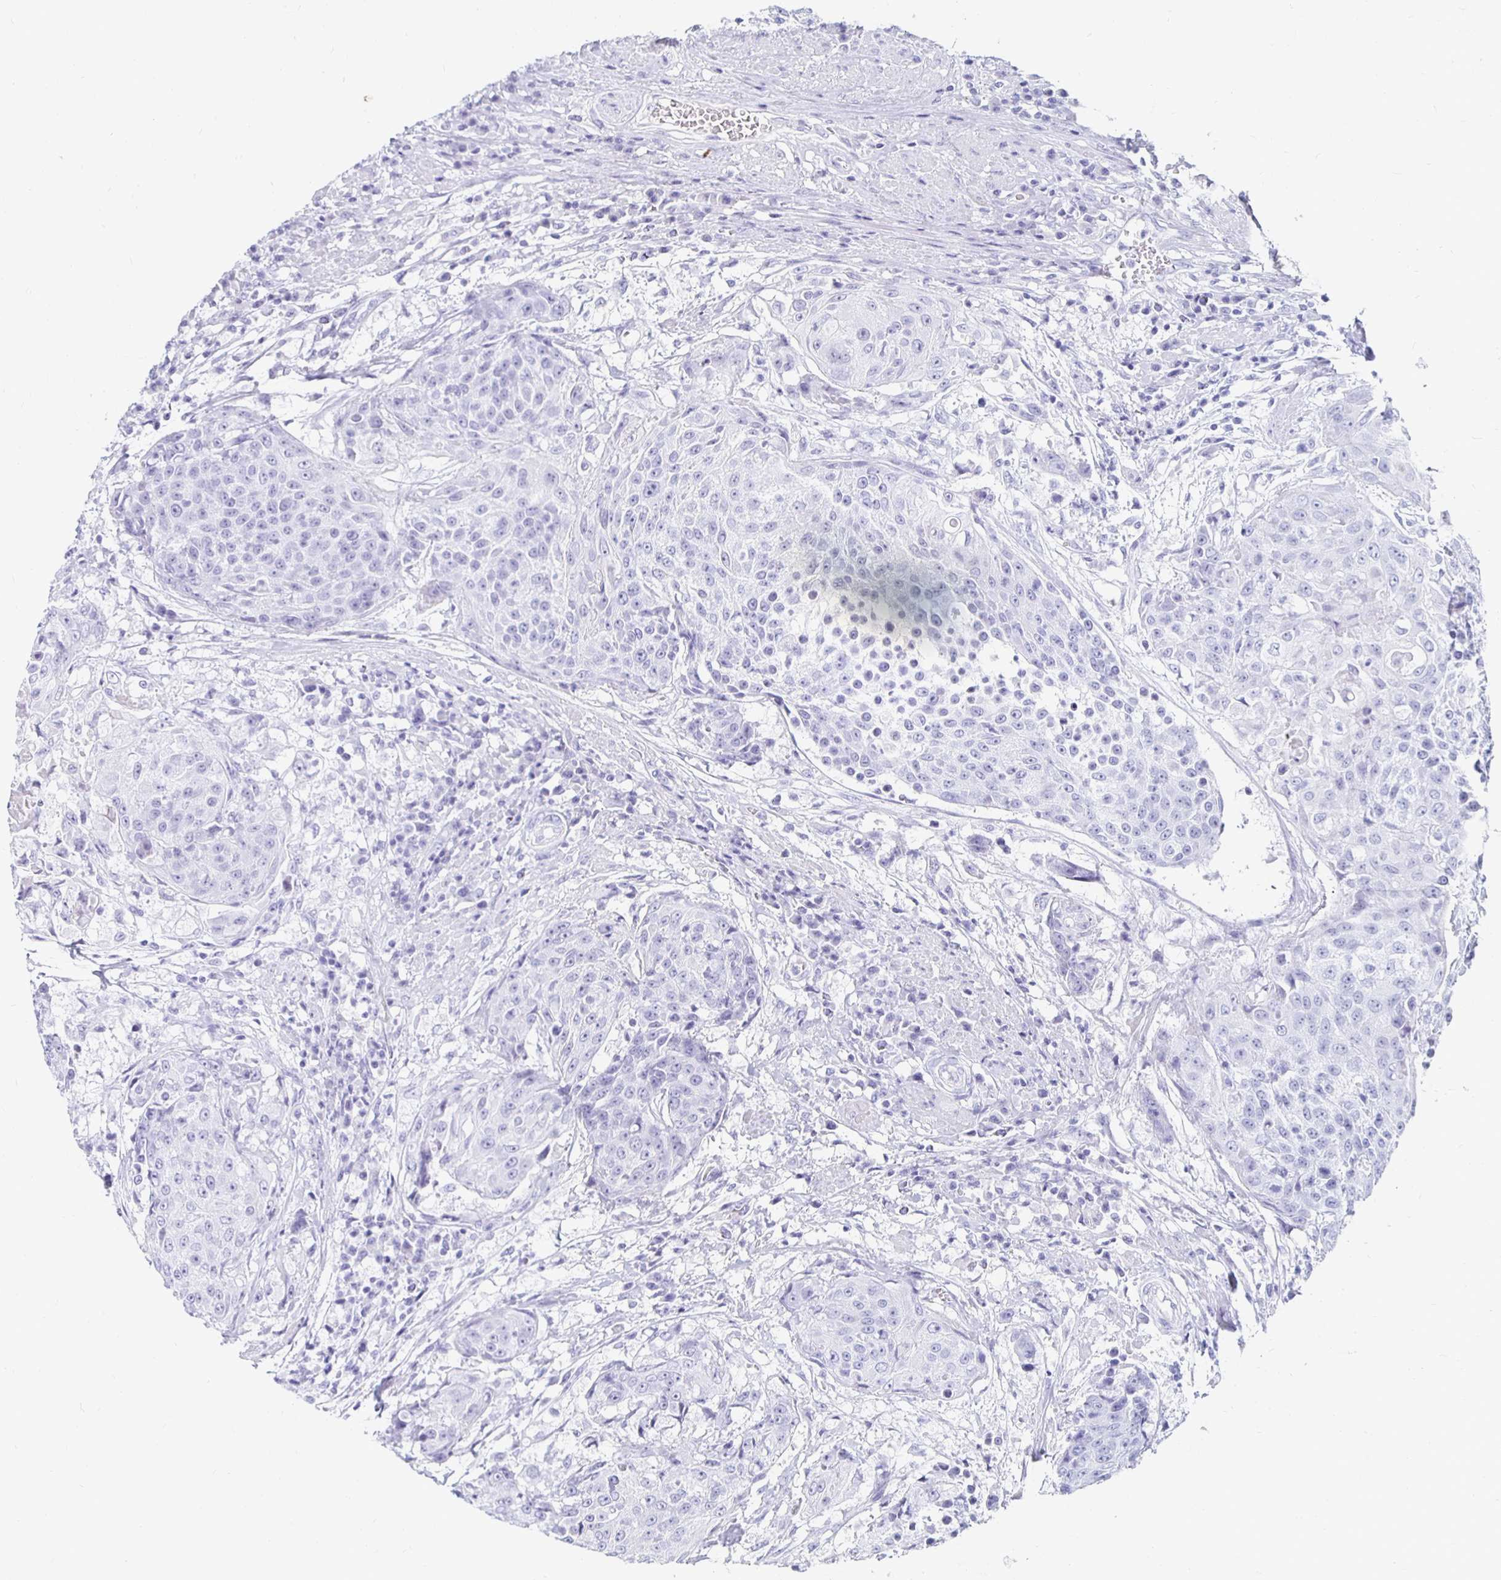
{"staining": {"intensity": "negative", "quantity": "none", "location": "none"}, "tissue": "urothelial cancer", "cell_type": "Tumor cells", "image_type": "cancer", "snomed": [{"axis": "morphology", "description": "Urothelial carcinoma, High grade"}, {"axis": "topography", "description": "Urinary bladder"}], "caption": "High magnification brightfield microscopy of high-grade urothelial carcinoma stained with DAB (brown) and counterstained with hematoxylin (blue): tumor cells show no significant positivity.", "gene": "KCNQ2", "patient": {"sex": "female", "age": 63}}